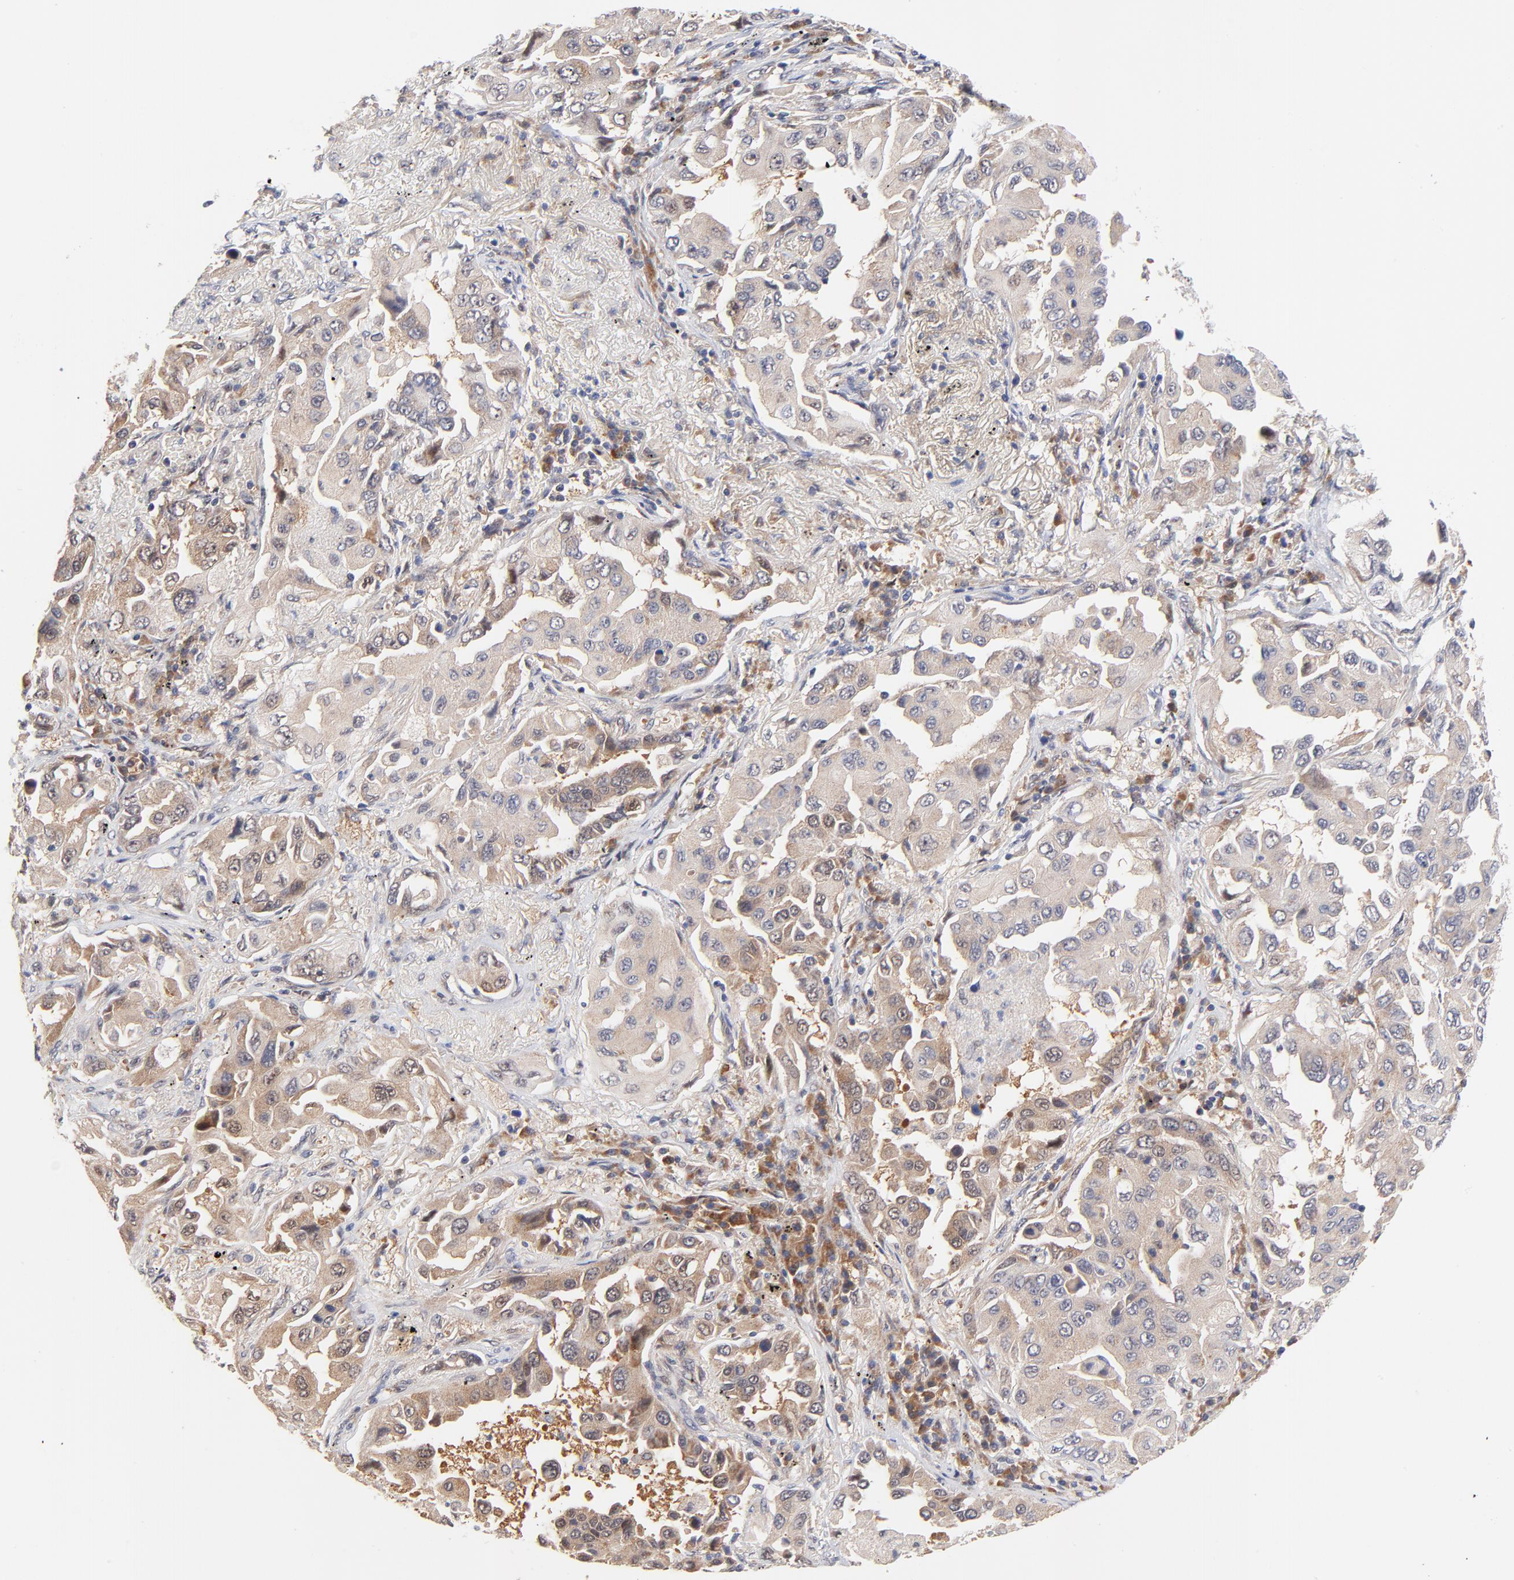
{"staining": {"intensity": "moderate", "quantity": ">75%", "location": "cytoplasmic/membranous"}, "tissue": "lung cancer", "cell_type": "Tumor cells", "image_type": "cancer", "snomed": [{"axis": "morphology", "description": "Adenocarcinoma, NOS"}, {"axis": "topography", "description": "Lung"}], "caption": "Protein staining by IHC reveals moderate cytoplasmic/membranous expression in approximately >75% of tumor cells in lung adenocarcinoma. (DAB IHC with brightfield microscopy, high magnification).", "gene": "TXNL1", "patient": {"sex": "female", "age": 65}}